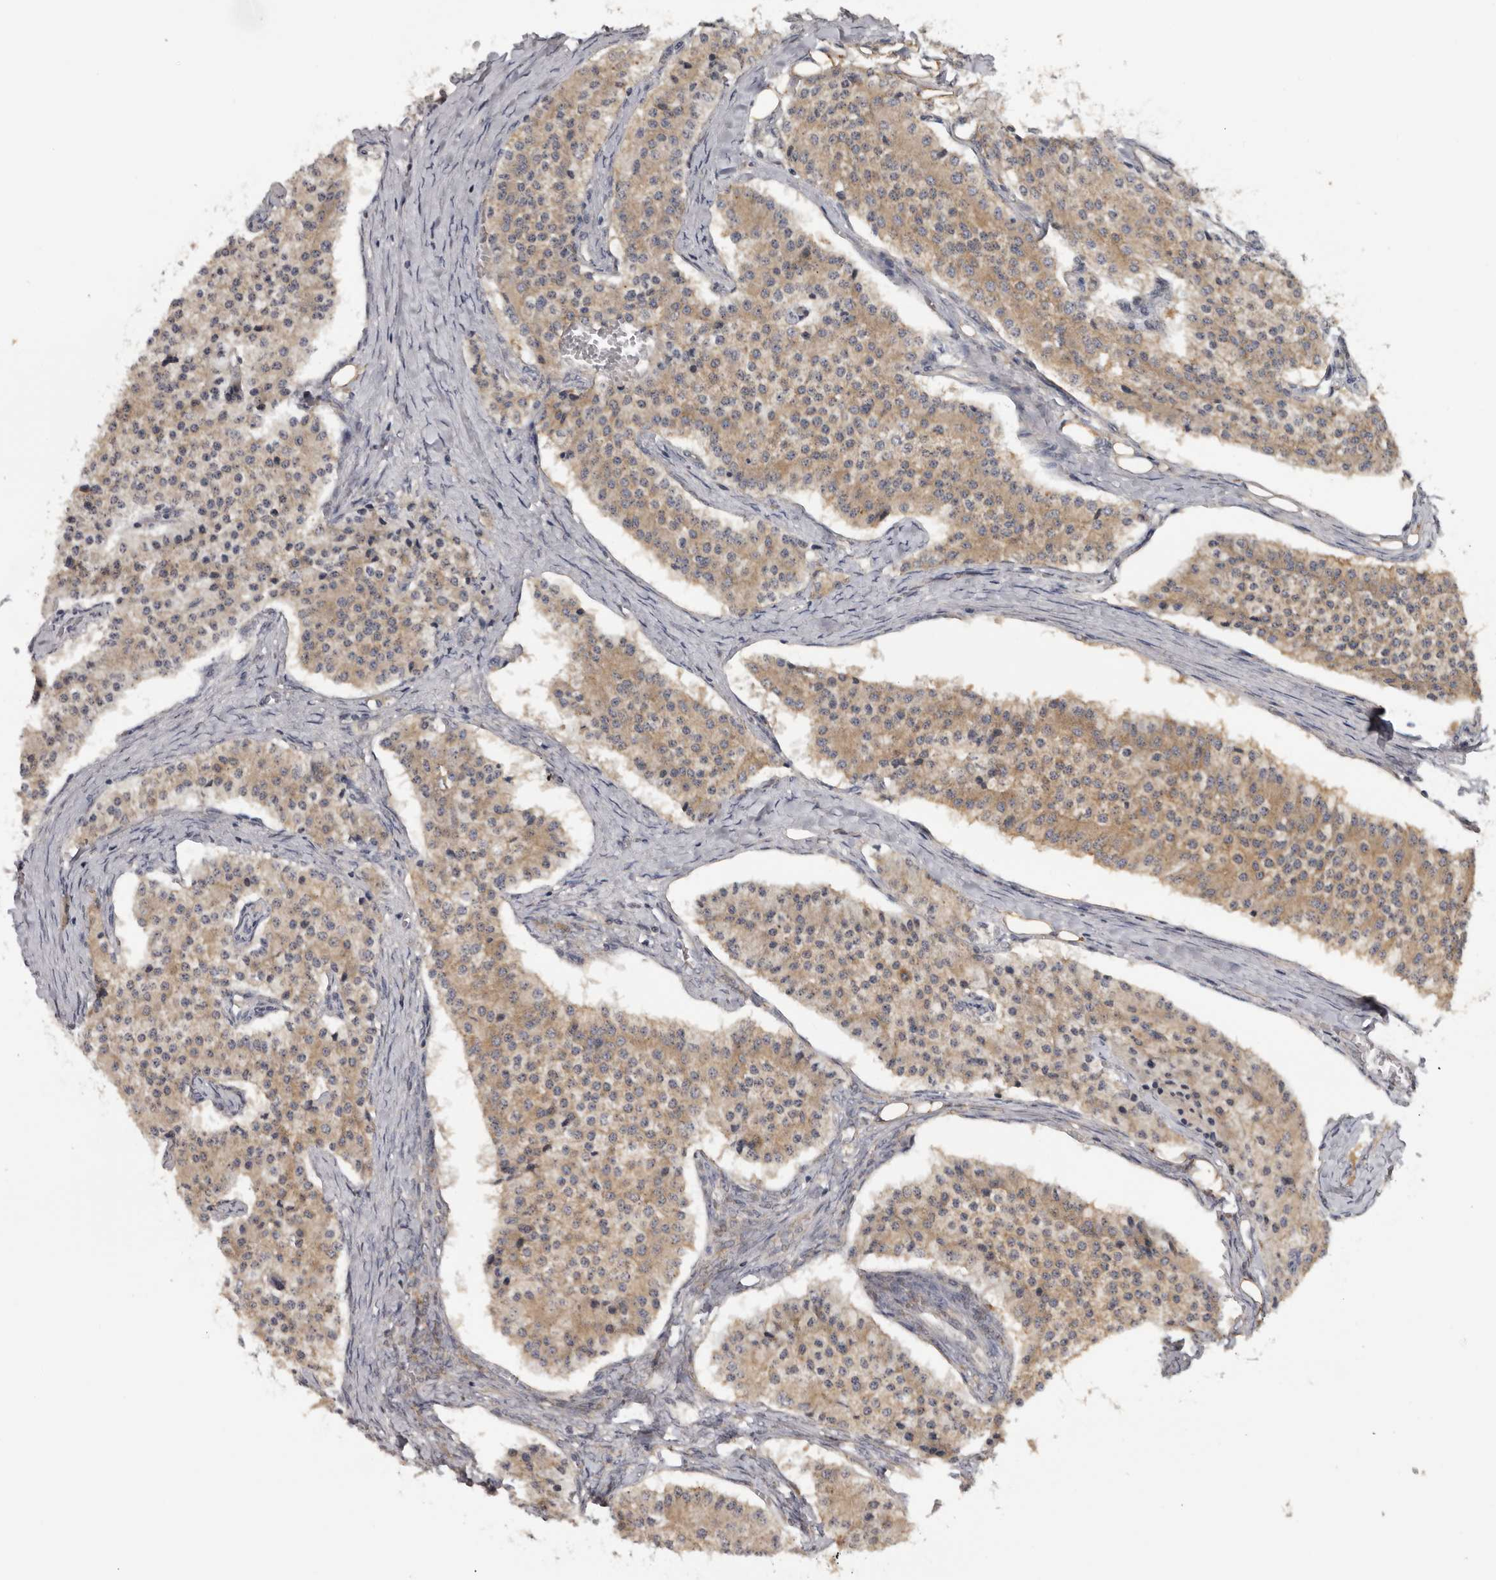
{"staining": {"intensity": "moderate", "quantity": ">75%", "location": "cytoplasmic/membranous"}, "tissue": "carcinoid", "cell_type": "Tumor cells", "image_type": "cancer", "snomed": [{"axis": "morphology", "description": "Carcinoid, malignant, NOS"}, {"axis": "topography", "description": "Colon"}], "caption": "Tumor cells show medium levels of moderate cytoplasmic/membranous expression in about >75% of cells in human carcinoid. Nuclei are stained in blue.", "gene": "HINT3", "patient": {"sex": "female", "age": 52}}